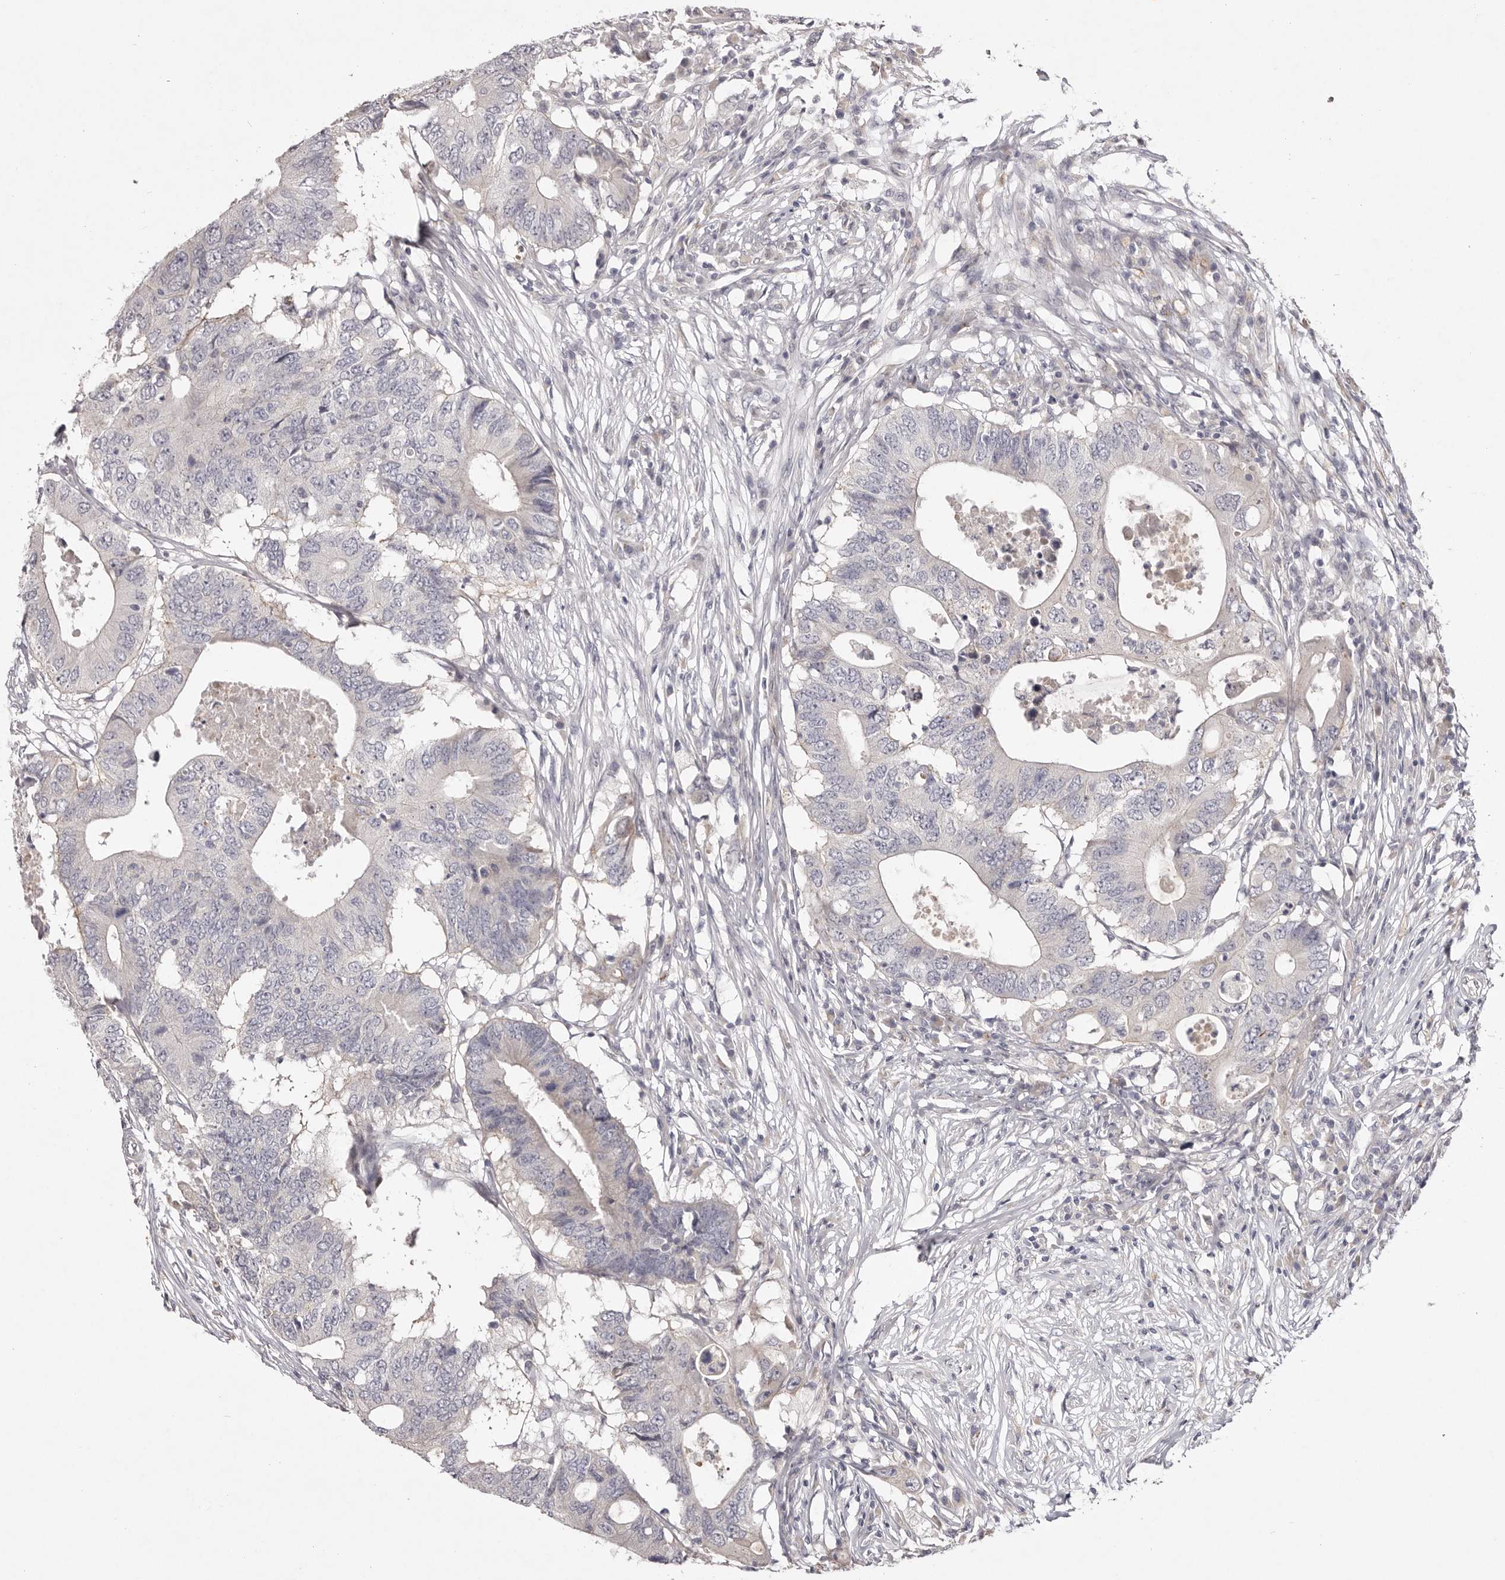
{"staining": {"intensity": "negative", "quantity": "none", "location": "none"}, "tissue": "colorectal cancer", "cell_type": "Tumor cells", "image_type": "cancer", "snomed": [{"axis": "morphology", "description": "Adenocarcinoma, NOS"}, {"axis": "topography", "description": "Colon"}], "caption": "There is no significant staining in tumor cells of colorectal cancer.", "gene": "GARNL3", "patient": {"sex": "male", "age": 71}}